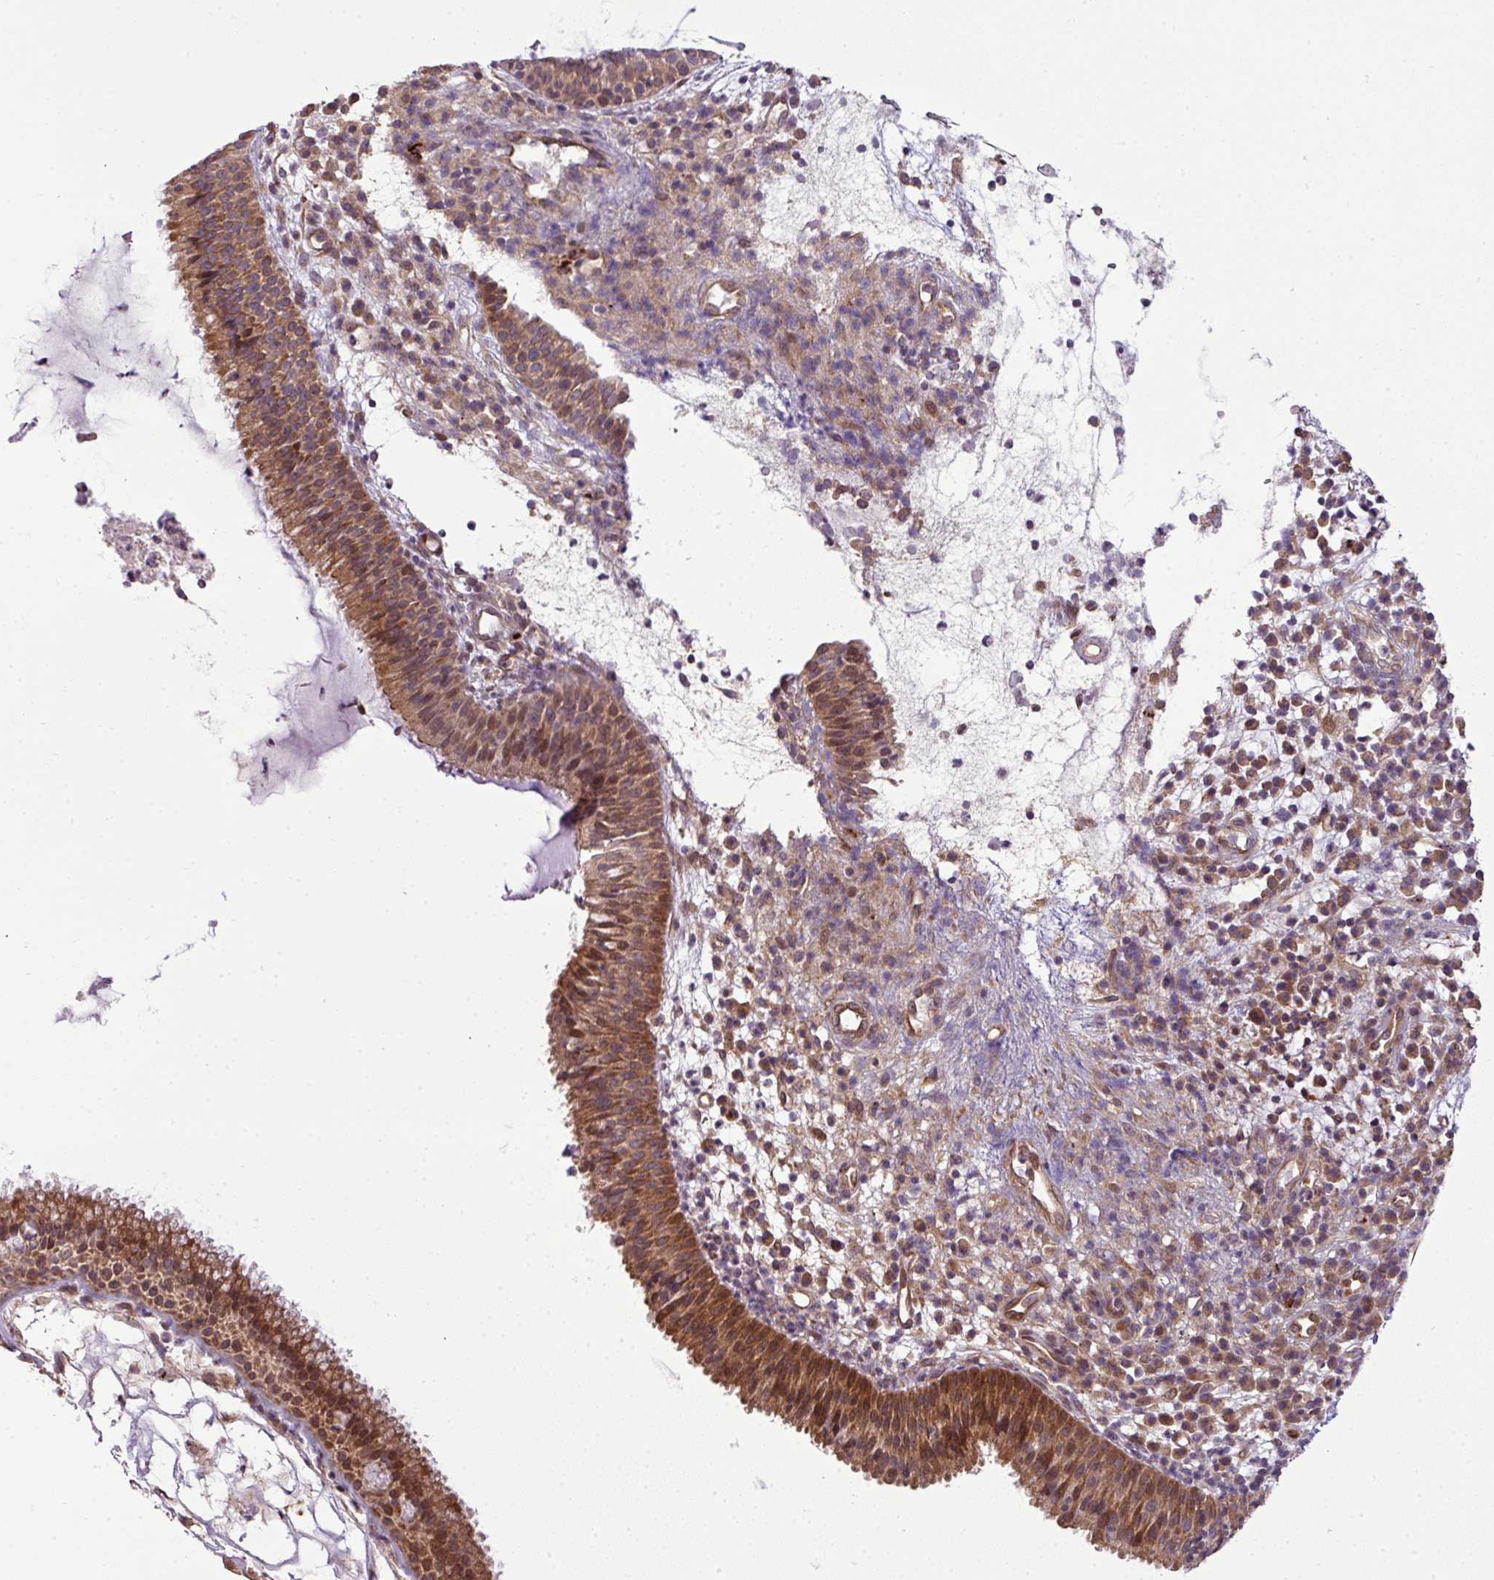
{"staining": {"intensity": "moderate", "quantity": "25%-75%", "location": "cytoplasmic/membranous,nuclear"}, "tissue": "nasopharynx", "cell_type": "Respiratory epithelial cells", "image_type": "normal", "snomed": [{"axis": "morphology", "description": "Normal tissue, NOS"}, {"axis": "topography", "description": "Nasopharynx"}], "caption": "Normal nasopharynx displays moderate cytoplasmic/membranous,nuclear positivity in about 25%-75% of respiratory epithelial cells.", "gene": "COX18", "patient": {"sex": "male", "age": 21}}